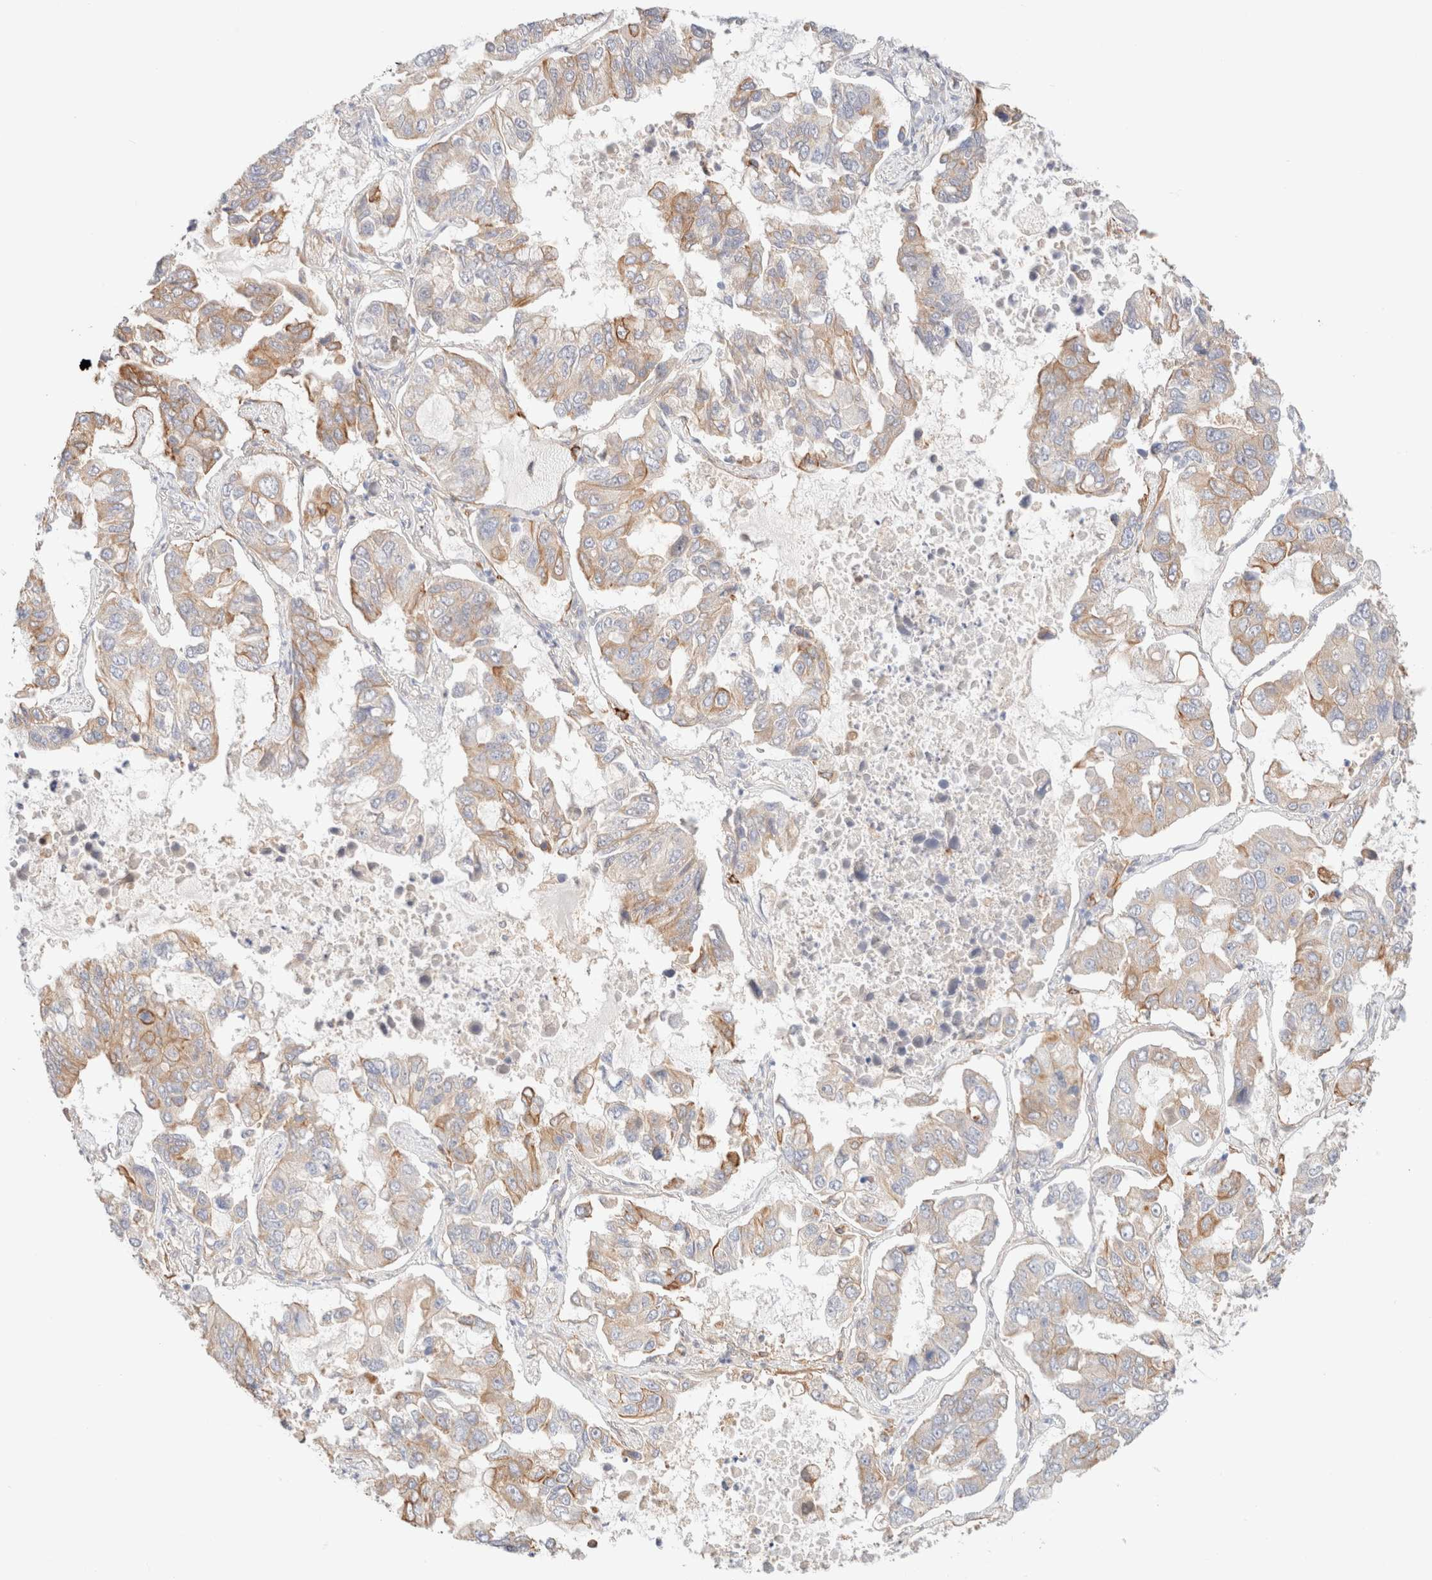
{"staining": {"intensity": "moderate", "quantity": "<25%", "location": "cytoplasmic/membranous"}, "tissue": "lung cancer", "cell_type": "Tumor cells", "image_type": "cancer", "snomed": [{"axis": "morphology", "description": "Adenocarcinoma, NOS"}, {"axis": "topography", "description": "Lung"}], "caption": "This photomicrograph displays adenocarcinoma (lung) stained with IHC to label a protein in brown. The cytoplasmic/membranous of tumor cells show moderate positivity for the protein. Nuclei are counter-stained blue.", "gene": "NIBAN2", "patient": {"sex": "male", "age": 64}}